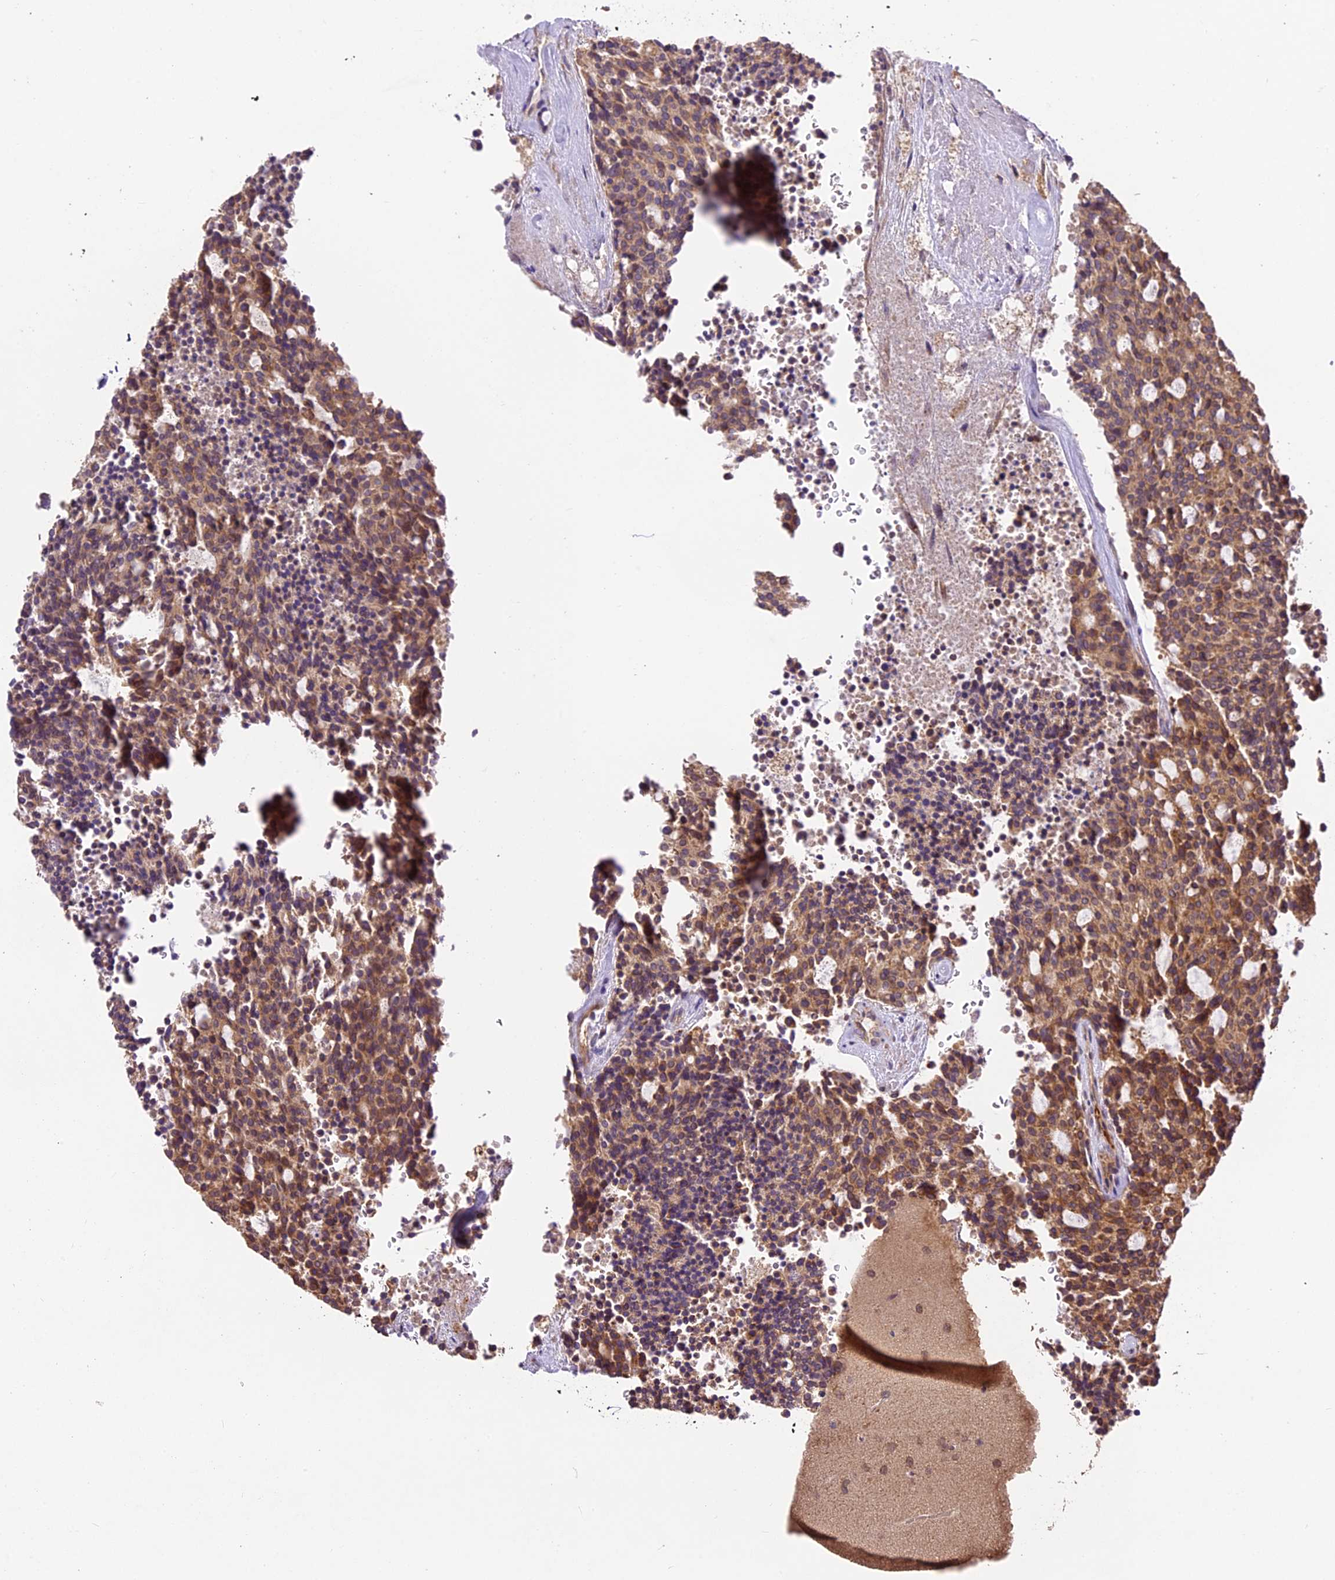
{"staining": {"intensity": "moderate", "quantity": ">75%", "location": "cytoplasmic/membranous"}, "tissue": "carcinoid", "cell_type": "Tumor cells", "image_type": "cancer", "snomed": [{"axis": "morphology", "description": "Carcinoid, malignant, NOS"}, {"axis": "topography", "description": "Pancreas"}], "caption": "There is medium levels of moderate cytoplasmic/membranous positivity in tumor cells of malignant carcinoid, as demonstrated by immunohistochemical staining (brown color).", "gene": "BRAP", "patient": {"sex": "female", "age": 54}}